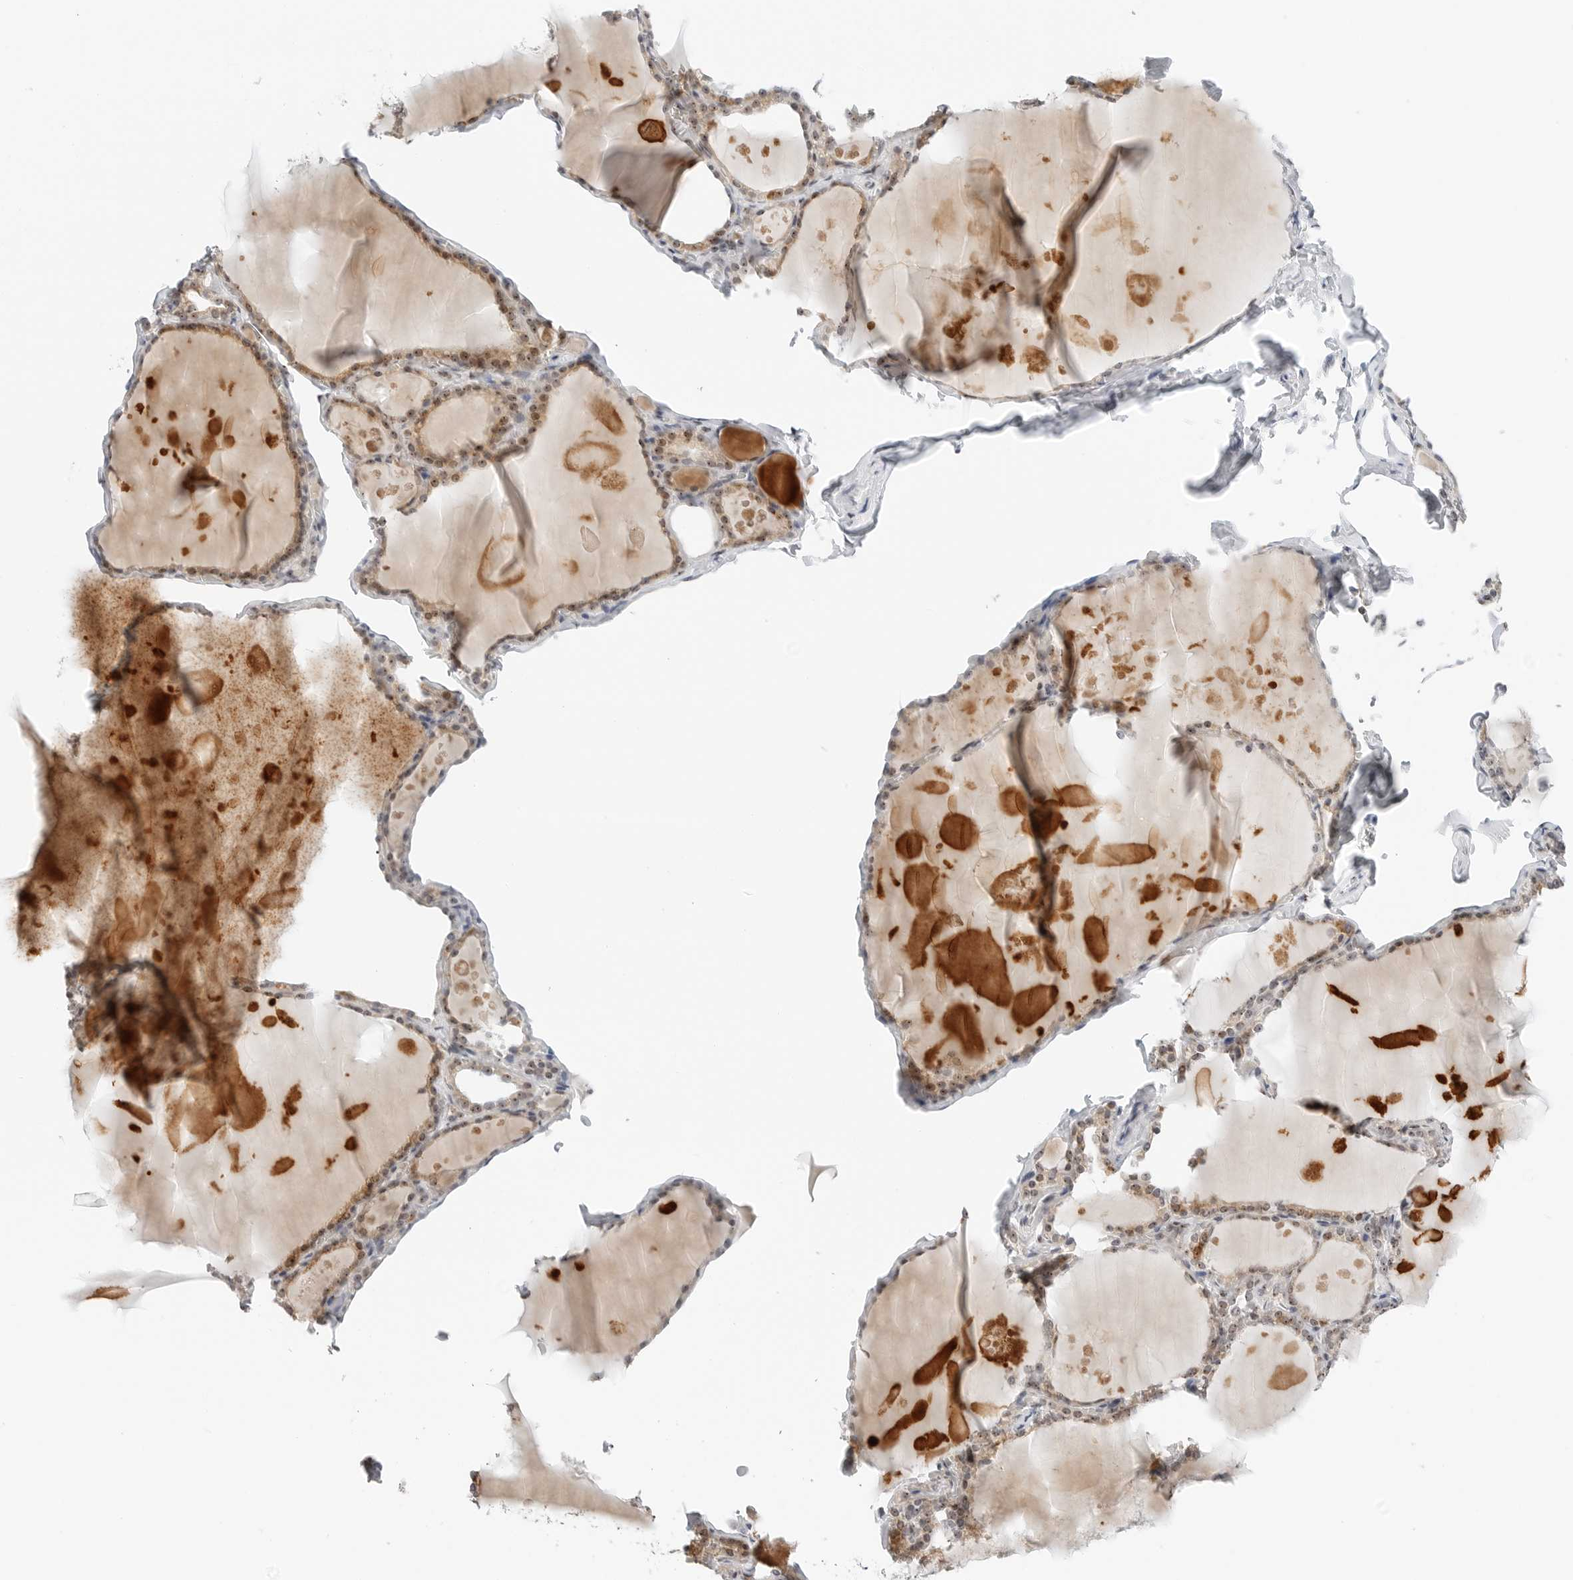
{"staining": {"intensity": "moderate", "quantity": ">75%", "location": "cytoplasmic/membranous,nuclear"}, "tissue": "thyroid gland", "cell_type": "Glandular cells", "image_type": "normal", "snomed": [{"axis": "morphology", "description": "Normal tissue, NOS"}, {"axis": "topography", "description": "Thyroid gland"}], "caption": "High-magnification brightfield microscopy of normal thyroid gland stained with DAB (brown) and counterstained with hematoxylin (blue). glandular cells exhibit moderate cytoplasmic/membranous,nuclear positivity is appreciated in about>75% of cells. The staining was performed using DAB (3,3'-diaminobenzidine) to visualize the protein expression in brown, while the nuclei were stained in blue with hematoxylin (Magnification: 20x).", "gene": "RIMKLA", "patient": {"sex": "male", "age": 56}}